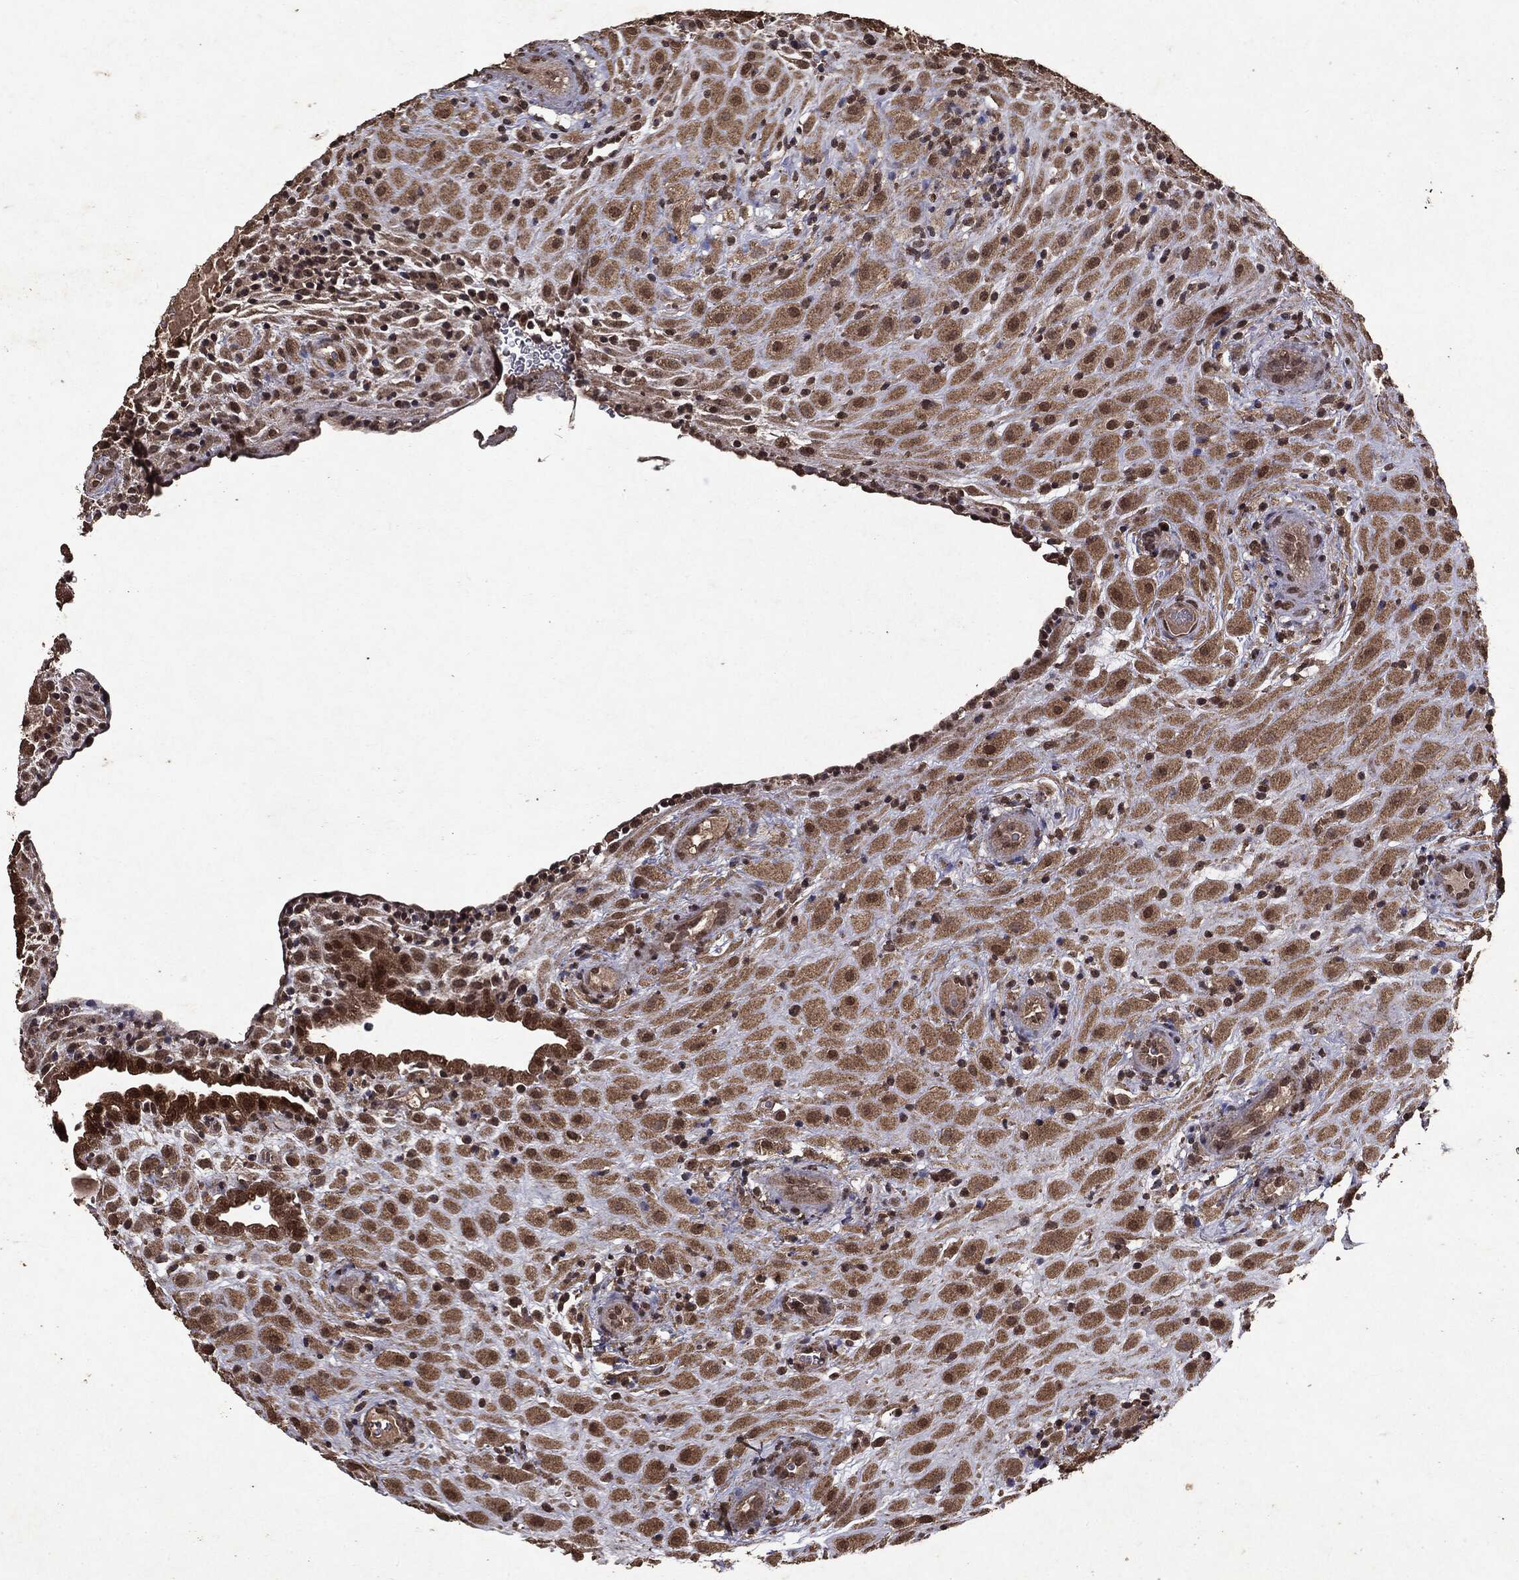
{"staining": {"intensity": "weak", "quantity": ">75%", "location": "cytoplasmic/membranous"}, "tissue": "placenta", "cell_type": "Decidual cells", "image_type": "normal", "snomed": [{"axis": "morphology", "description": "Normal tissue, NOS"}, {"axis": "topography", "description": "Placenta"}], "caption": "A low amount of weak cytoplasmic/membranous staining is seen in about >75% of decidual cells in benign placenta.", "gene": "PEBP1", "patient": {"sex": "female", "age": 19}}